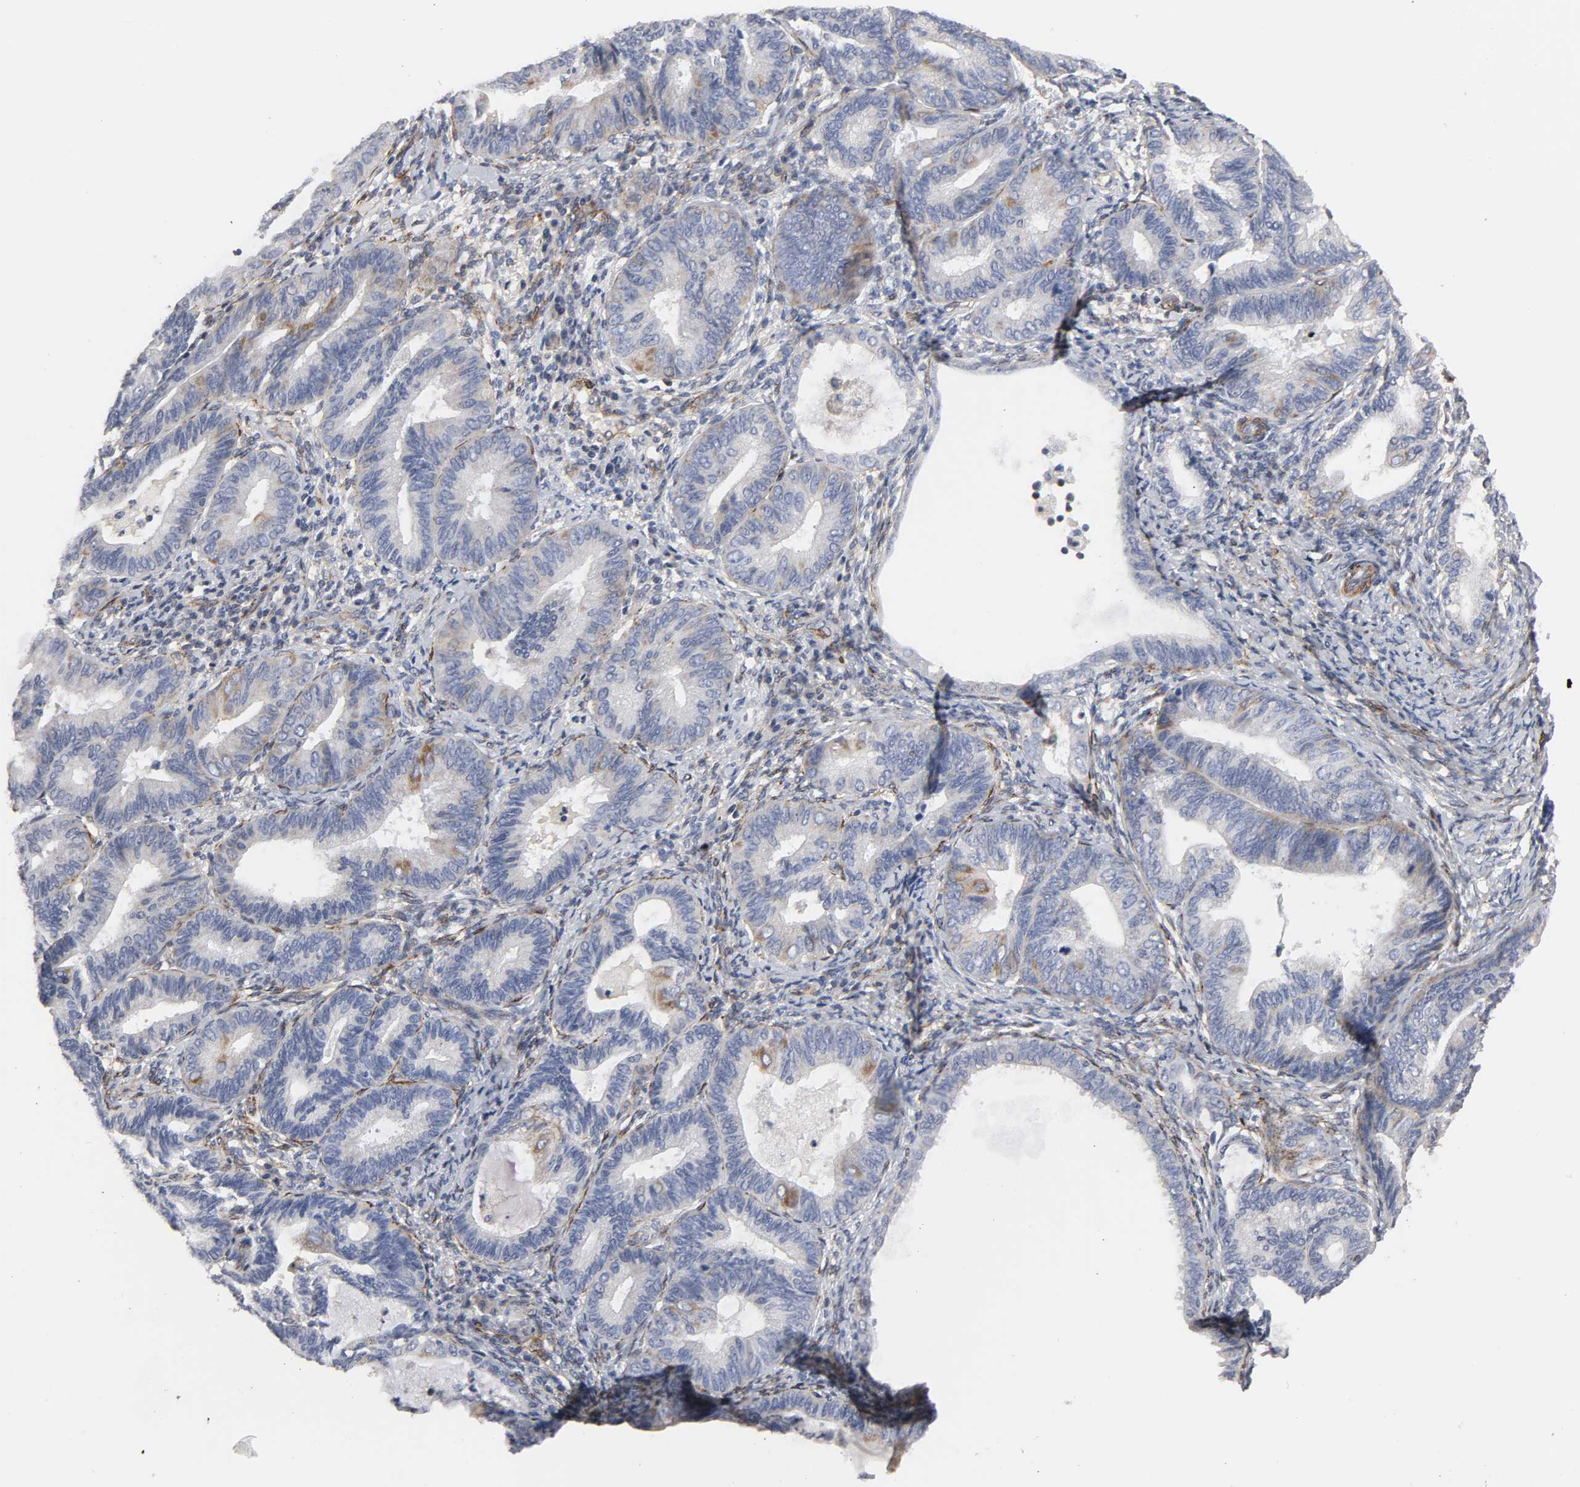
{"staining": {"intensity": "negative", "quantity": "none", "location": "none"}, "tissue": "endometrial cancer", "cell_type": "Tumor cells", "image_type": "cancer", "snomed": [{"axis": "morphology", "description": "Adenocarcinoma, NOS"}, {"axis": "topography", "description": "Endometrium"}], "caption": "The image shows no staining of tumor cells in endometrial cancer (adenocarcinoma).", "gene": "GNG2", "patient": {"sex": "female", "age": 63}}